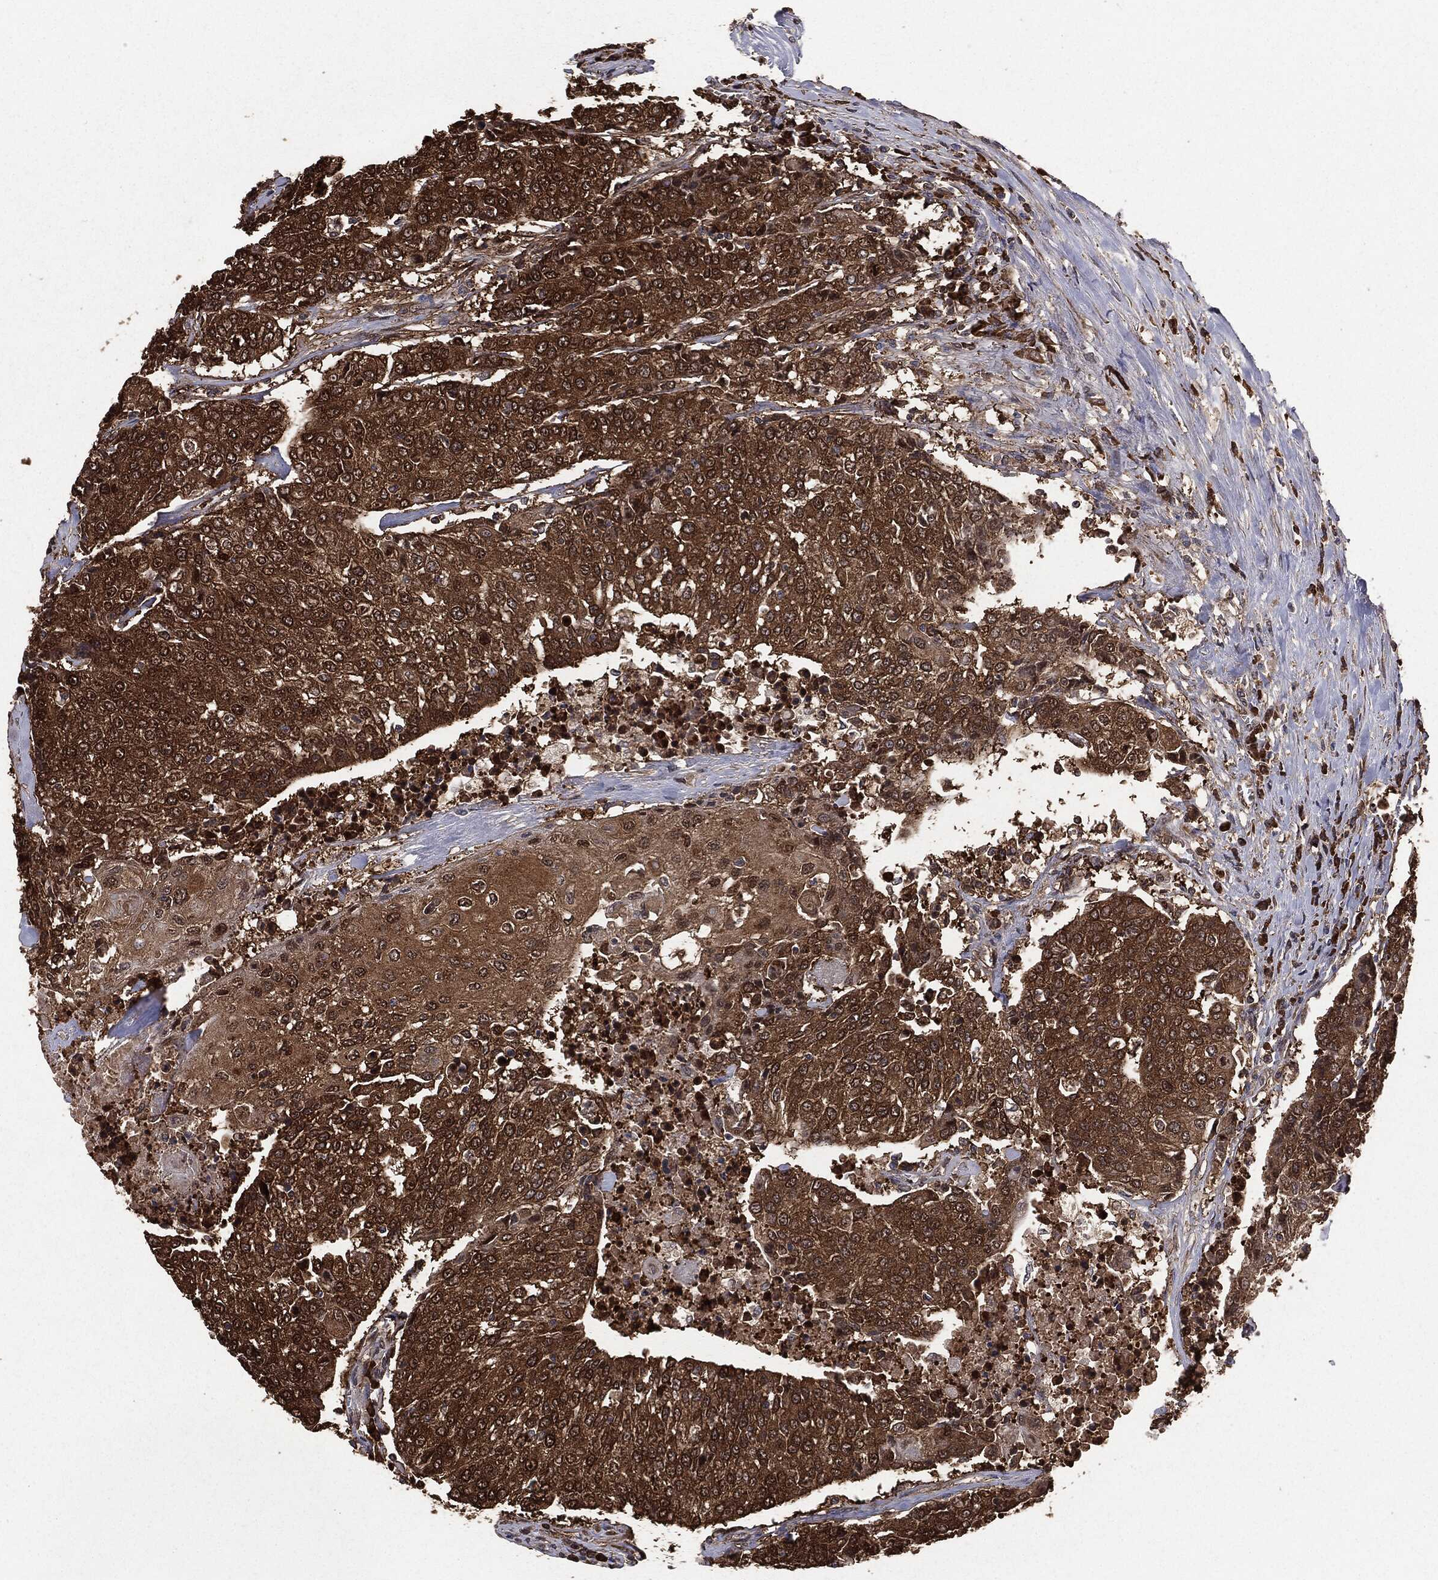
{"staining": {"intensity": "strong", "quantity": ">75%", "location": "cytoplasmic/membranous"}, "tissue": "urothelial cancer", "cell_type": "Tumor cells", "image_type": "cancer", "snomed": [{"axis": "morphology", "description": "Urothelial carcinoma, High grade"}, {"axis": "topography", "description": "Urinary bladder"}], "caption": "Protein staining displays strong cytoplasmic/membranous positivity in about >75% of tumor cells in urothelial cancer.", "gene": "NME1", "patient": {"sex": "female", "age": 85}}